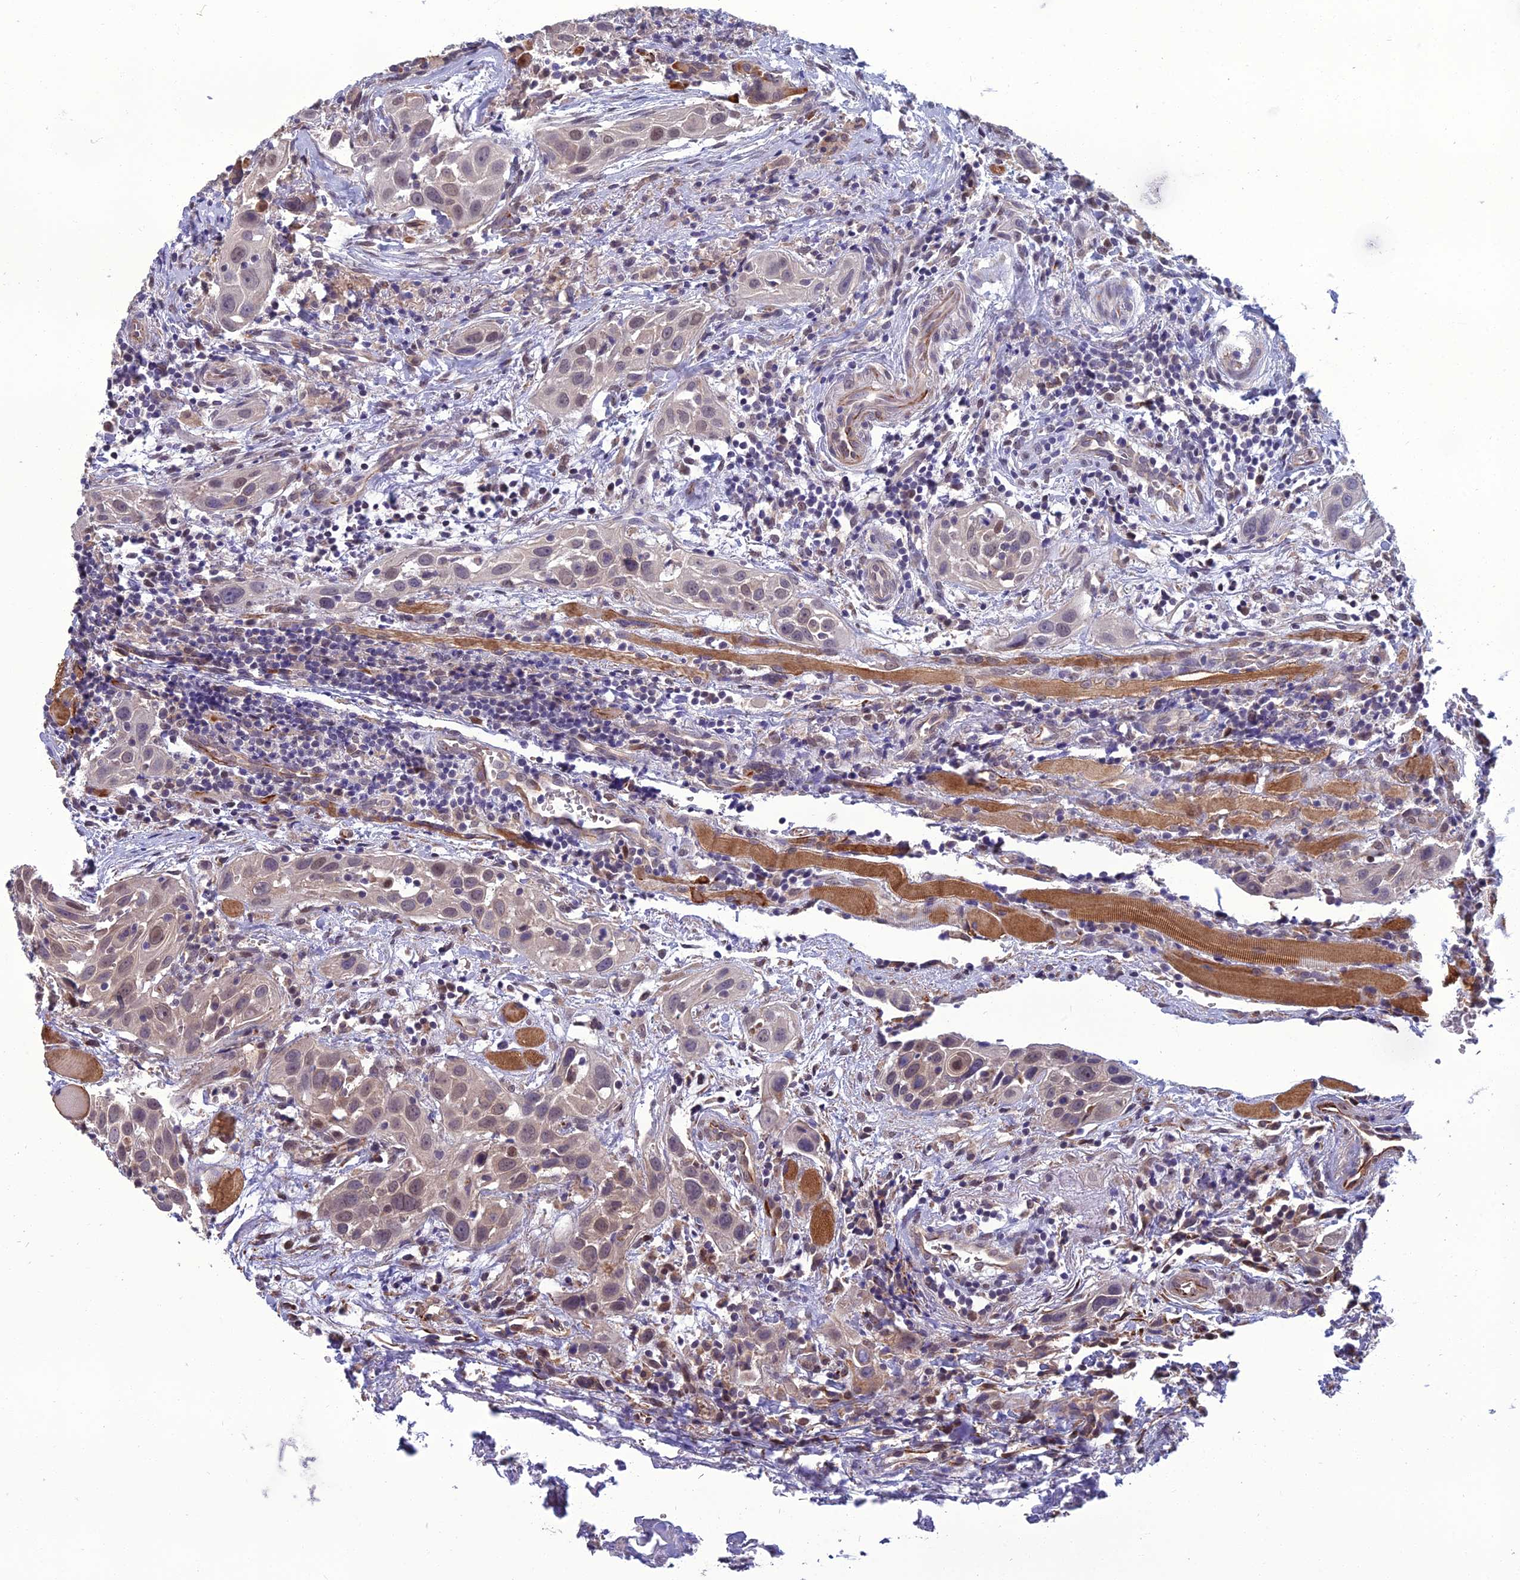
{"staining": {"intensity": "weak", "quantity": ">75%", "location": "nuclear"}, "tissue": "head and neck cancer", "cell_type": "Tumor cells", "image_type": "cancer", "snomed": [{"axis": "morphology", "description": "Squamous cell carcinoma, NOS"}, {"axis": "topography", "description": "Oral tissue"}, {"axis": "topography", "description": "Head-Neck"}], "caption": "Protein staining reveals weak nuclear expression in about >75% of tumor cells in head and neck squamous cell carcinoma. (DAB IHC, brown staining for protein, blue staining for nuclei).", "gene": "NR4A3", "patient": {"sex": "female", "age": 50}}